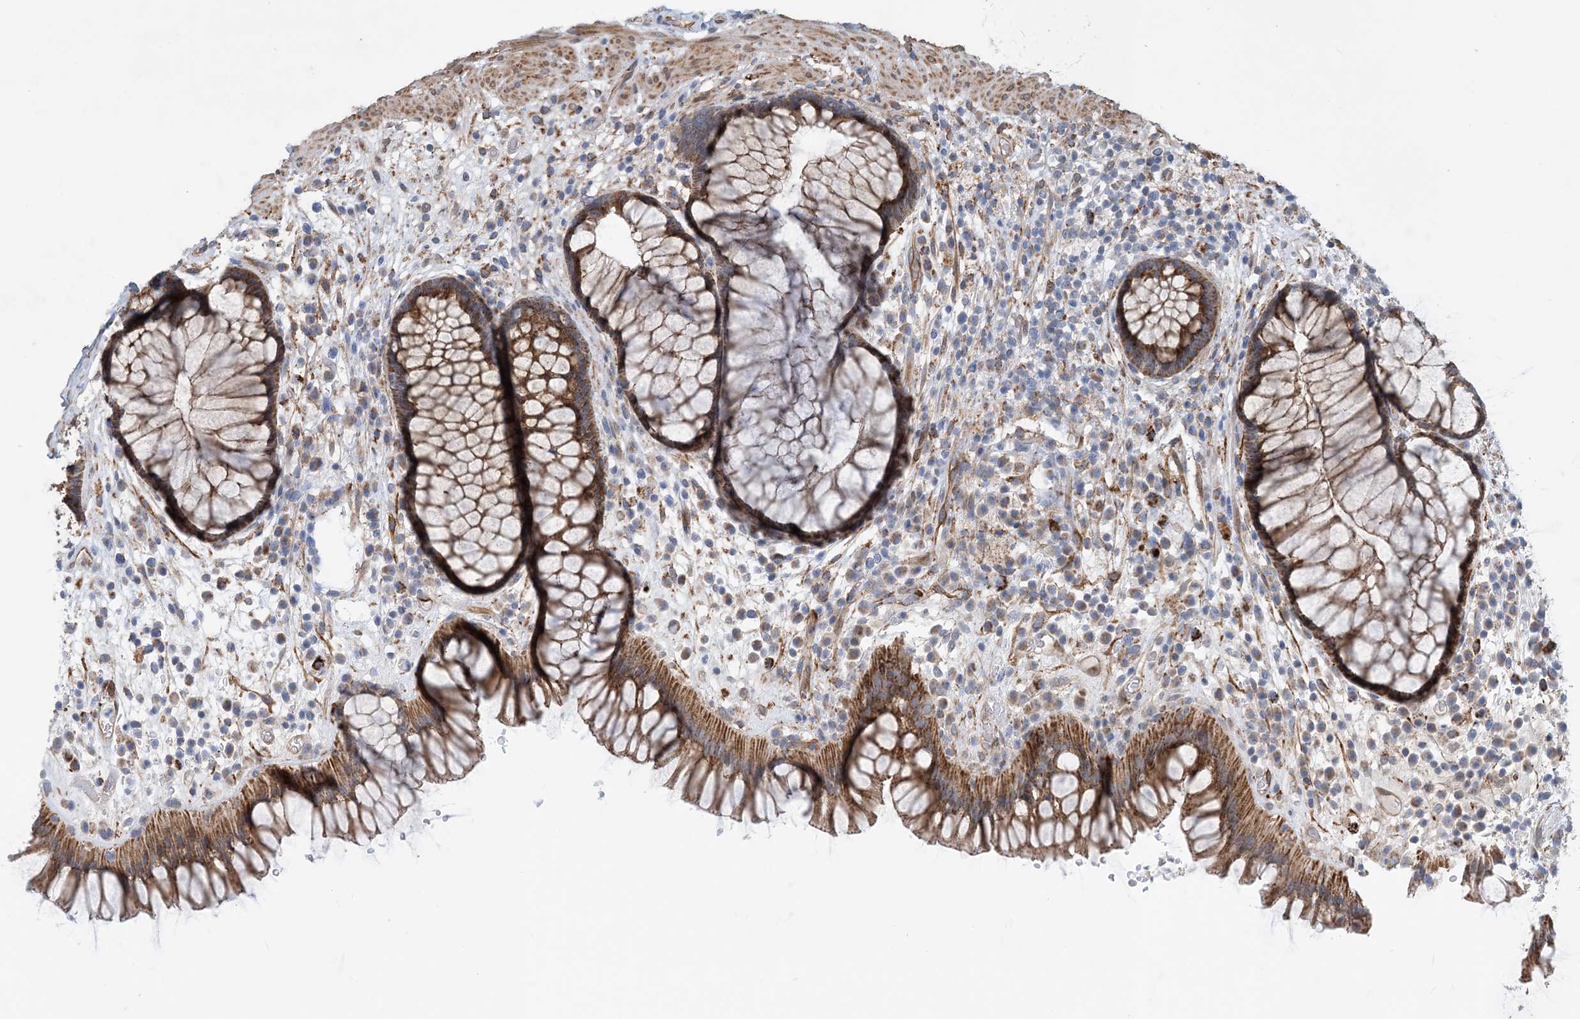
{"staining": {"intensity": "moderate", "quantity": ">75%", "location": "cytoplasmic/membranous"}, "tissue": "rectum", "cell_type": "Glandular cells", "image_type": "normal", "snomed": [{"axis": "morphology", "description": "Normal tissue, NOS"}, {"axis": "topography", "description": "Rectum"}], "caption": "DAB (3,3'-diaminobenzidine) immunohistochemical staining of normal rectum exhibits moderate cytoplasmic/membranous protein expression in about >75% of glandular cells. Ihc stains the protein in brown and the nuclei are stained blue.", "gene": "EIF2A", "patient": {"sex": "male", "age": 51}}